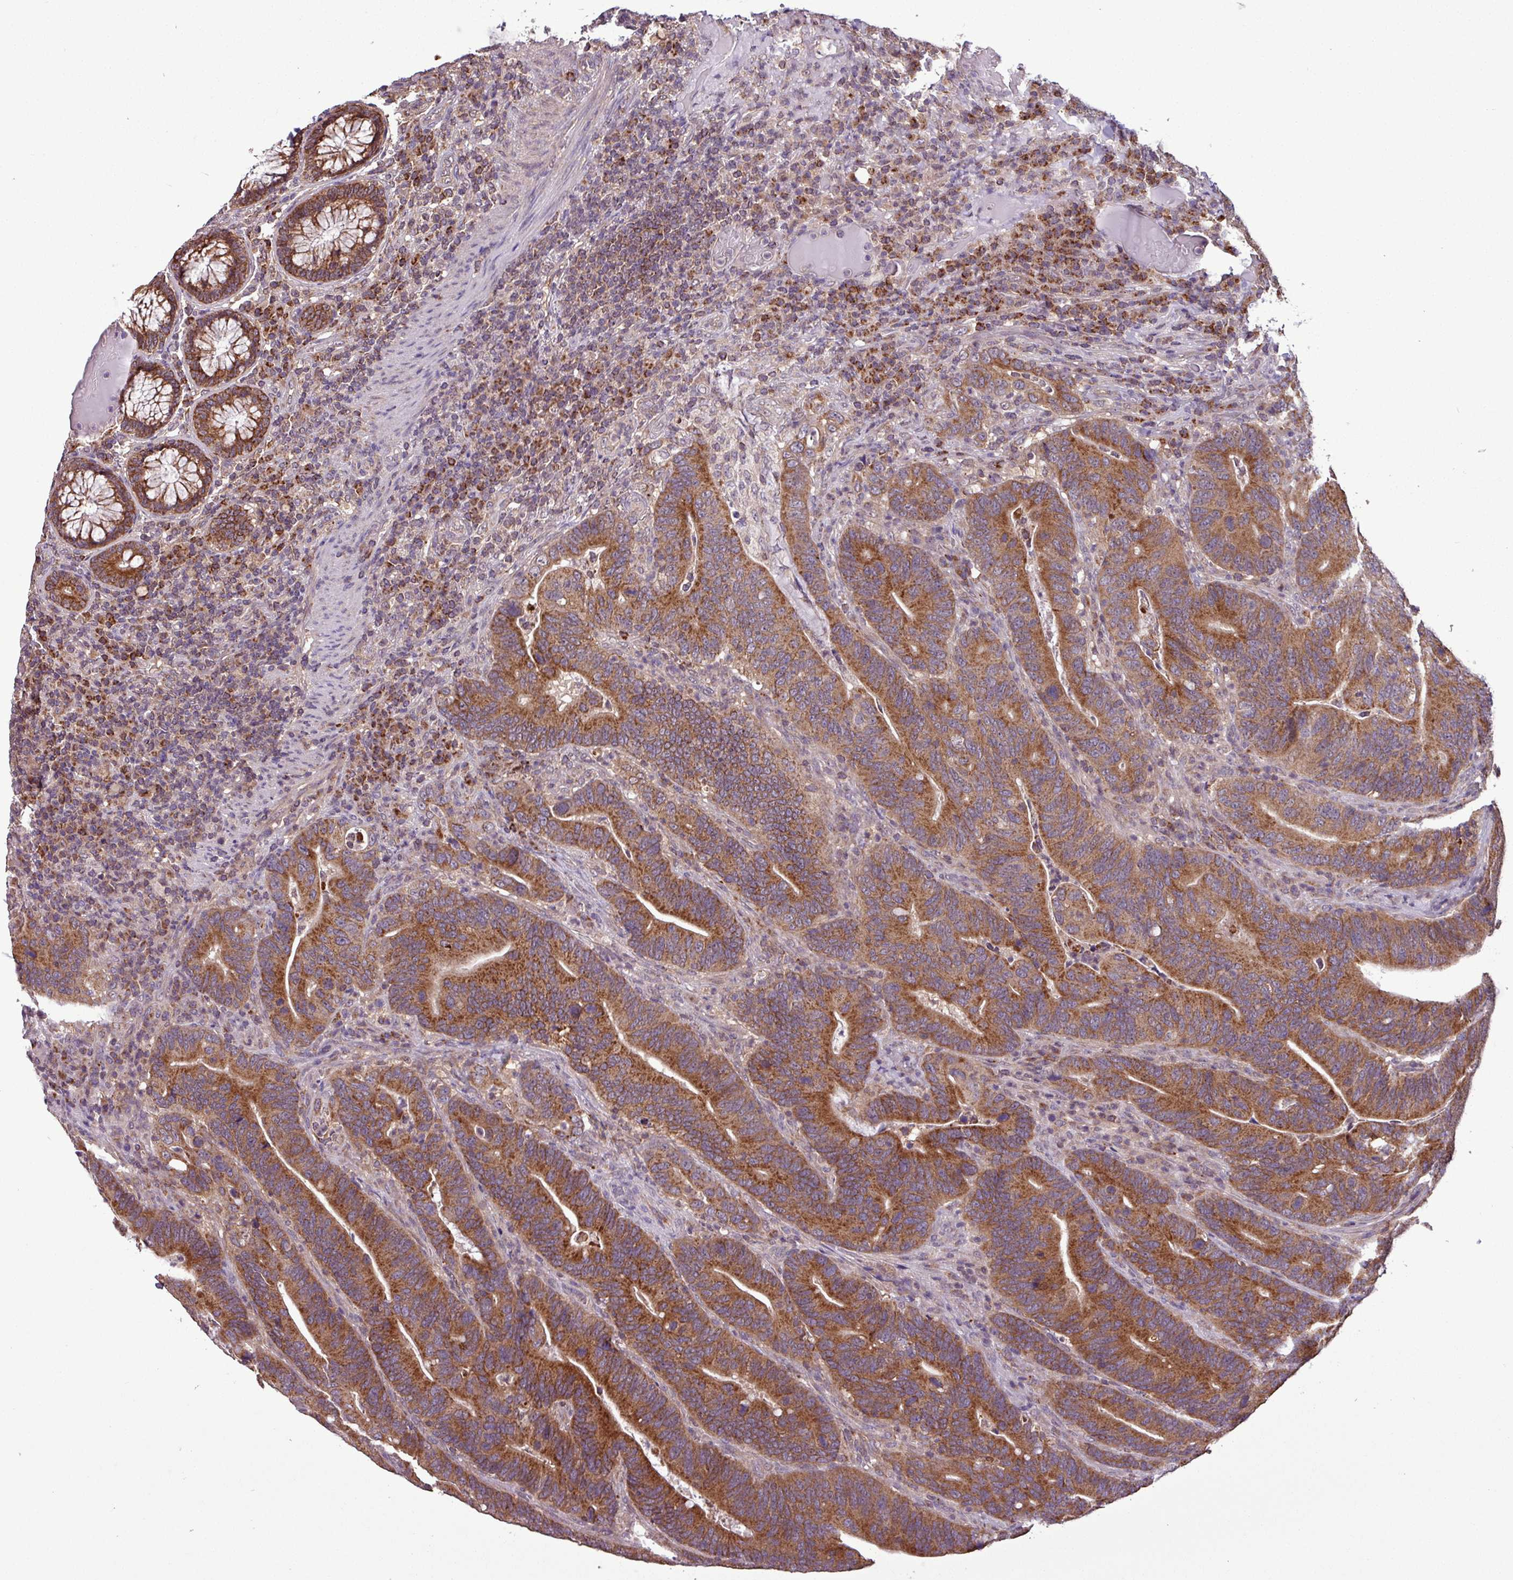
{"staining": {"intensity": "strong", "quantity": ">75%", "location": "cytoplasmic/membranous"}, "tissue": "colorectal cancer", "cell_type": "Tumor cells", "image_type": "cancer", "snomed": [{"axis": "morphology", "description": "Adenocarcinoma, NOS"}, {"axis": "topography", "description": "Colon"}], "caption": "Immunohistochemical staining of human adenocarcinoma (colorectal) exhibits high levels of strong cytoplasmic/membranous protein staining in approximately >75% of tumor cells.", "gene": "MCTP2", "patient": {"sex": "female", "age": 66}}